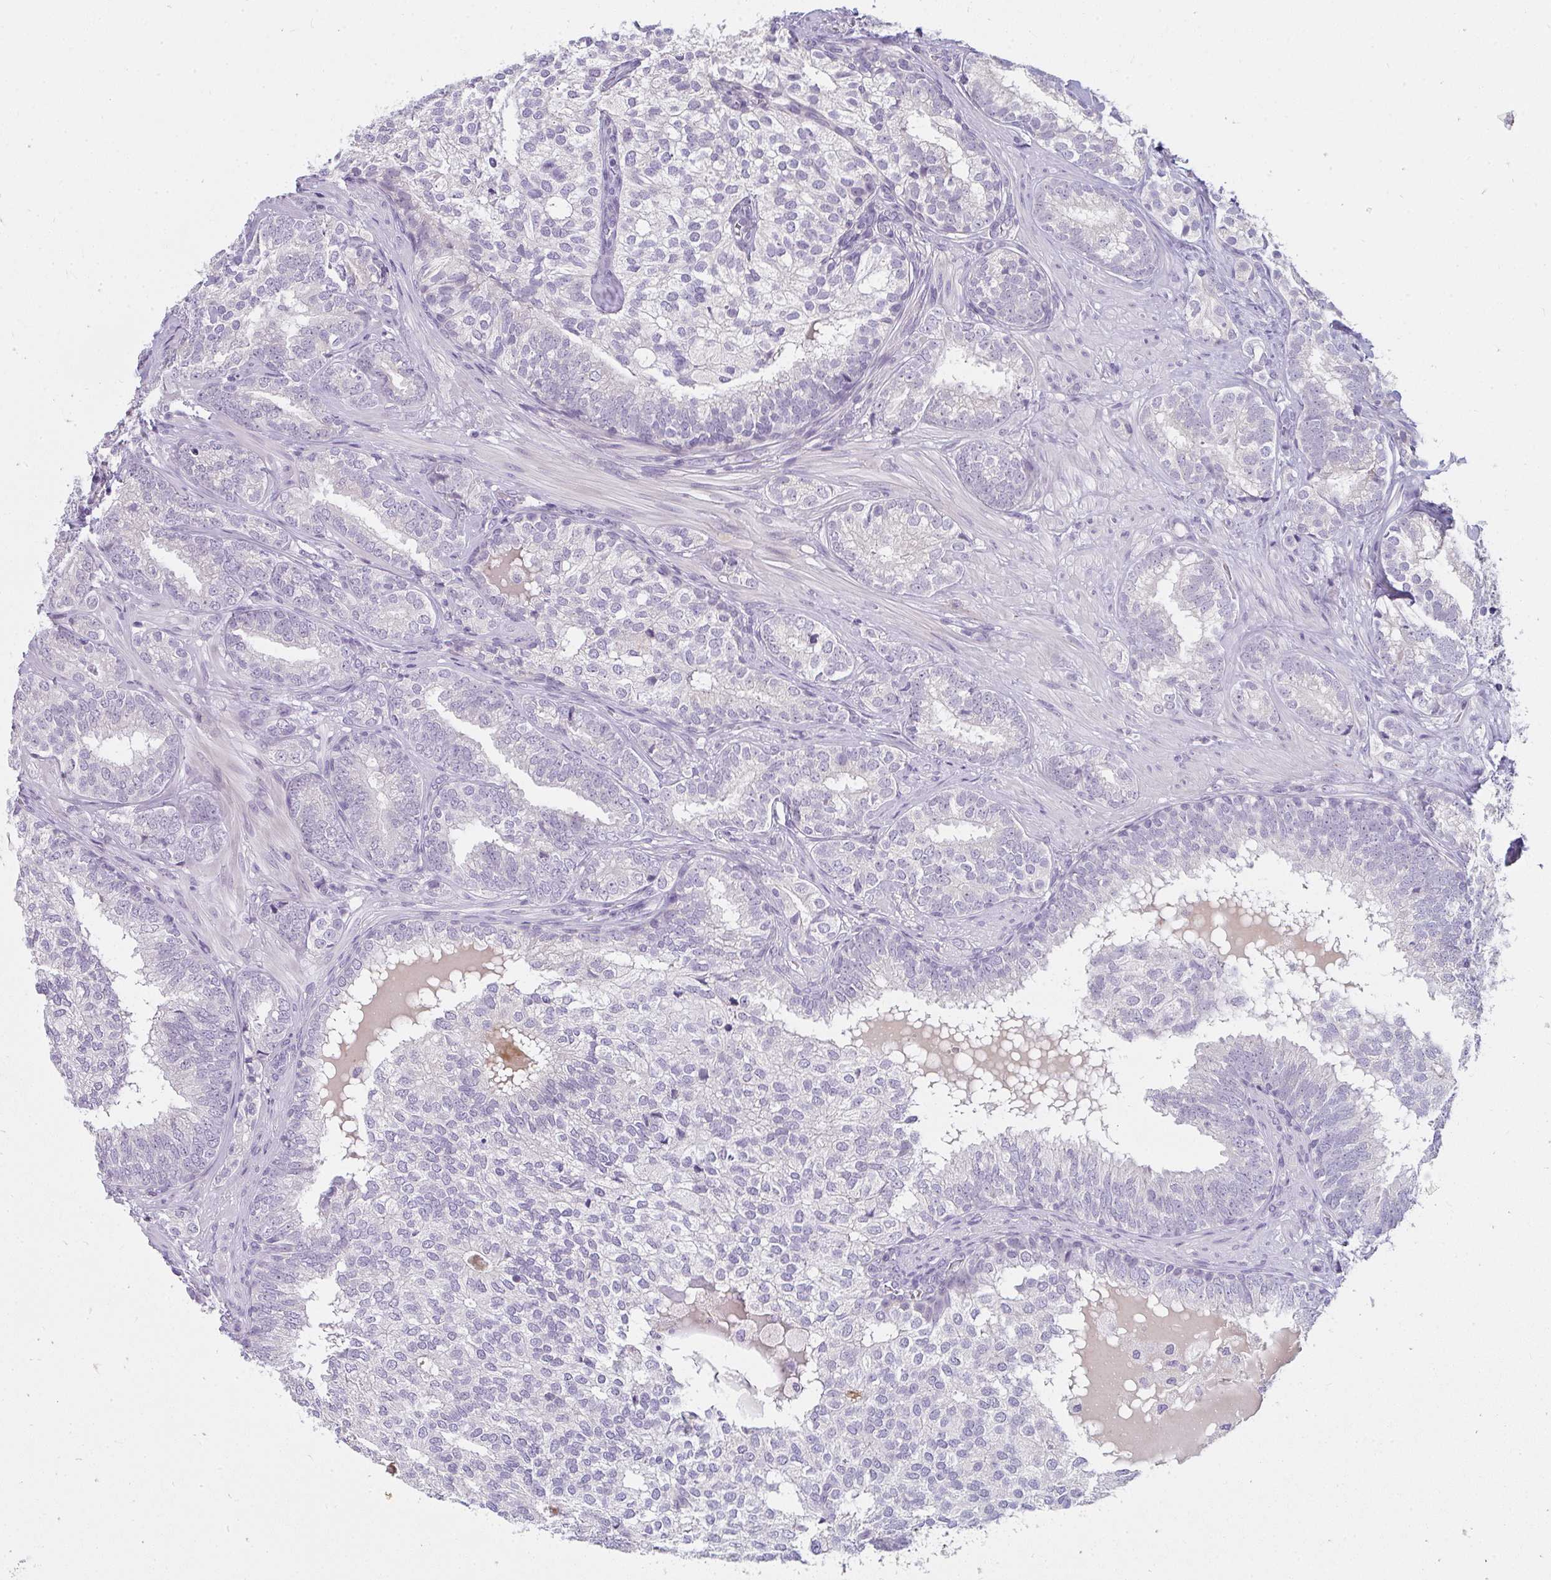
{"staining": {"intensity": "negative", "quantity": "none", "location": "none"}, "tissue": "prostate cancer", "cell_type": "Tumor cells", "image_type": "cancer", "snomed": [{"axis": "morphology", "description": "Adenocarcinoma, High grade"}, {"axis": "topography", "description": "Prostate"}], "caption": "This is a micrograph of immunohistochemistry staining of prostate cancer, which shows no staining in tumor cells.", "gene": "PPP1R3G", "patient": {"sex": "male", "age": 72}}